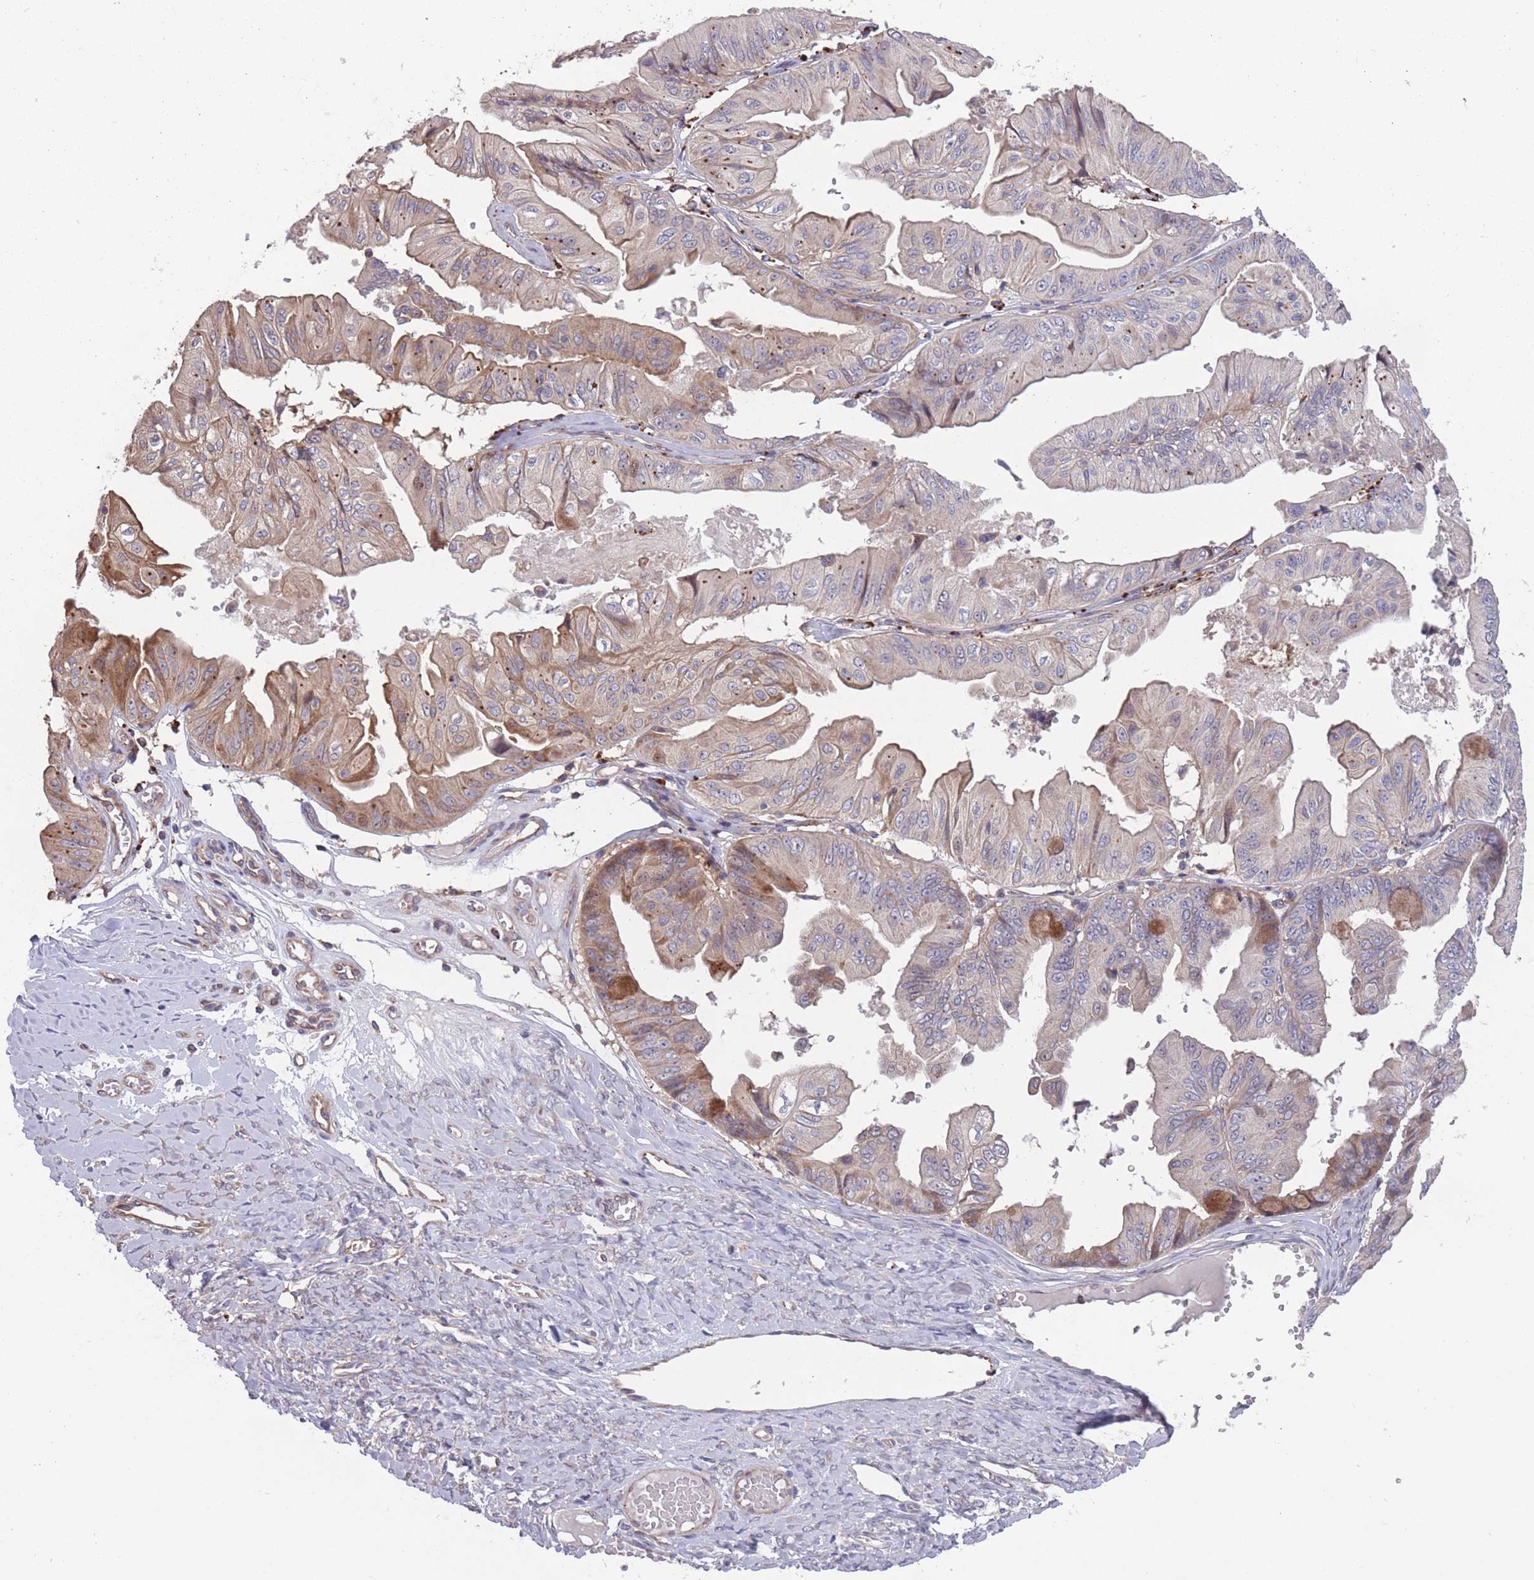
{"staining": {"intensity": "moderate", "quantity": "<25%", "location": "cytoplasmic/membranous"}, "tissue": "ovarian cancer", "cell_type": "Tumor cells", "image_type": "cancer", "snomed": [{"axis": "morphology", "description": "Cystadenocarcinoma, mucinous, NOS"}, {"axis": "topography", "description": "Ovary"}], "caption": "The image shows a brown stain indicating the presence of a protein in the cytoplasmic/membranous of tumor cells in ovarian cancer (mucinous cystadenocarcinoma). The protein is shown in brown color, while the nuclei are stained blue.", "gene": "ITPKC", "patient": {"sex": "female", "age": 61}}